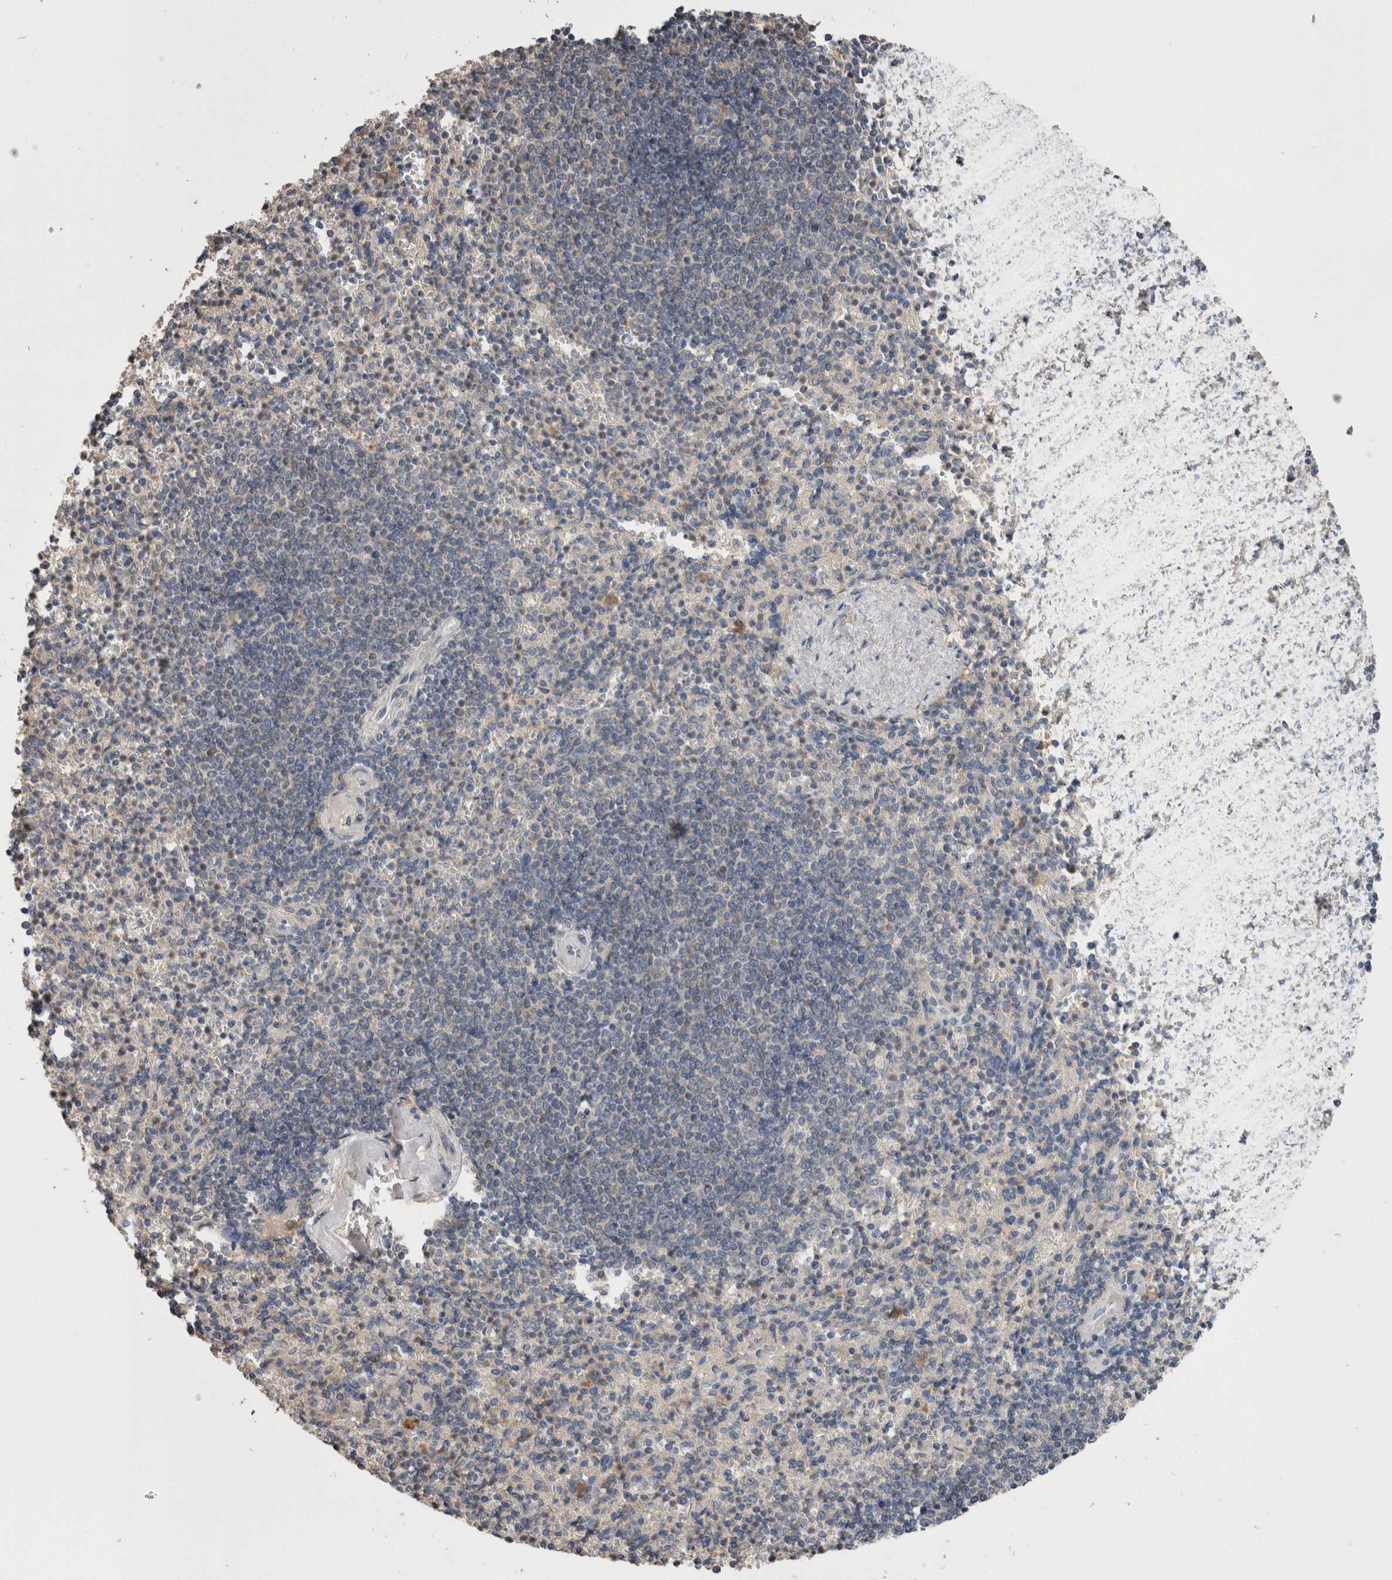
{"staining": {"intensity": "weak", "quantity": "<25%", "location": "cytoplasmic/membranous"}, "tissue": "spleen", "cell_type": "Cells in red pulp", "image_type": "normal", "snomed": [{"axis": "morphology", "description": "Normal tissue, NOS"}, {"axis": "topography", "description": "Spleen"}], "caption": "A micrograph of spleen stained for a protein demonstrates no brown staining in cells in red pulp.", "gene": "ANXA13", "patient": {"sex": "female", "age": 74}}